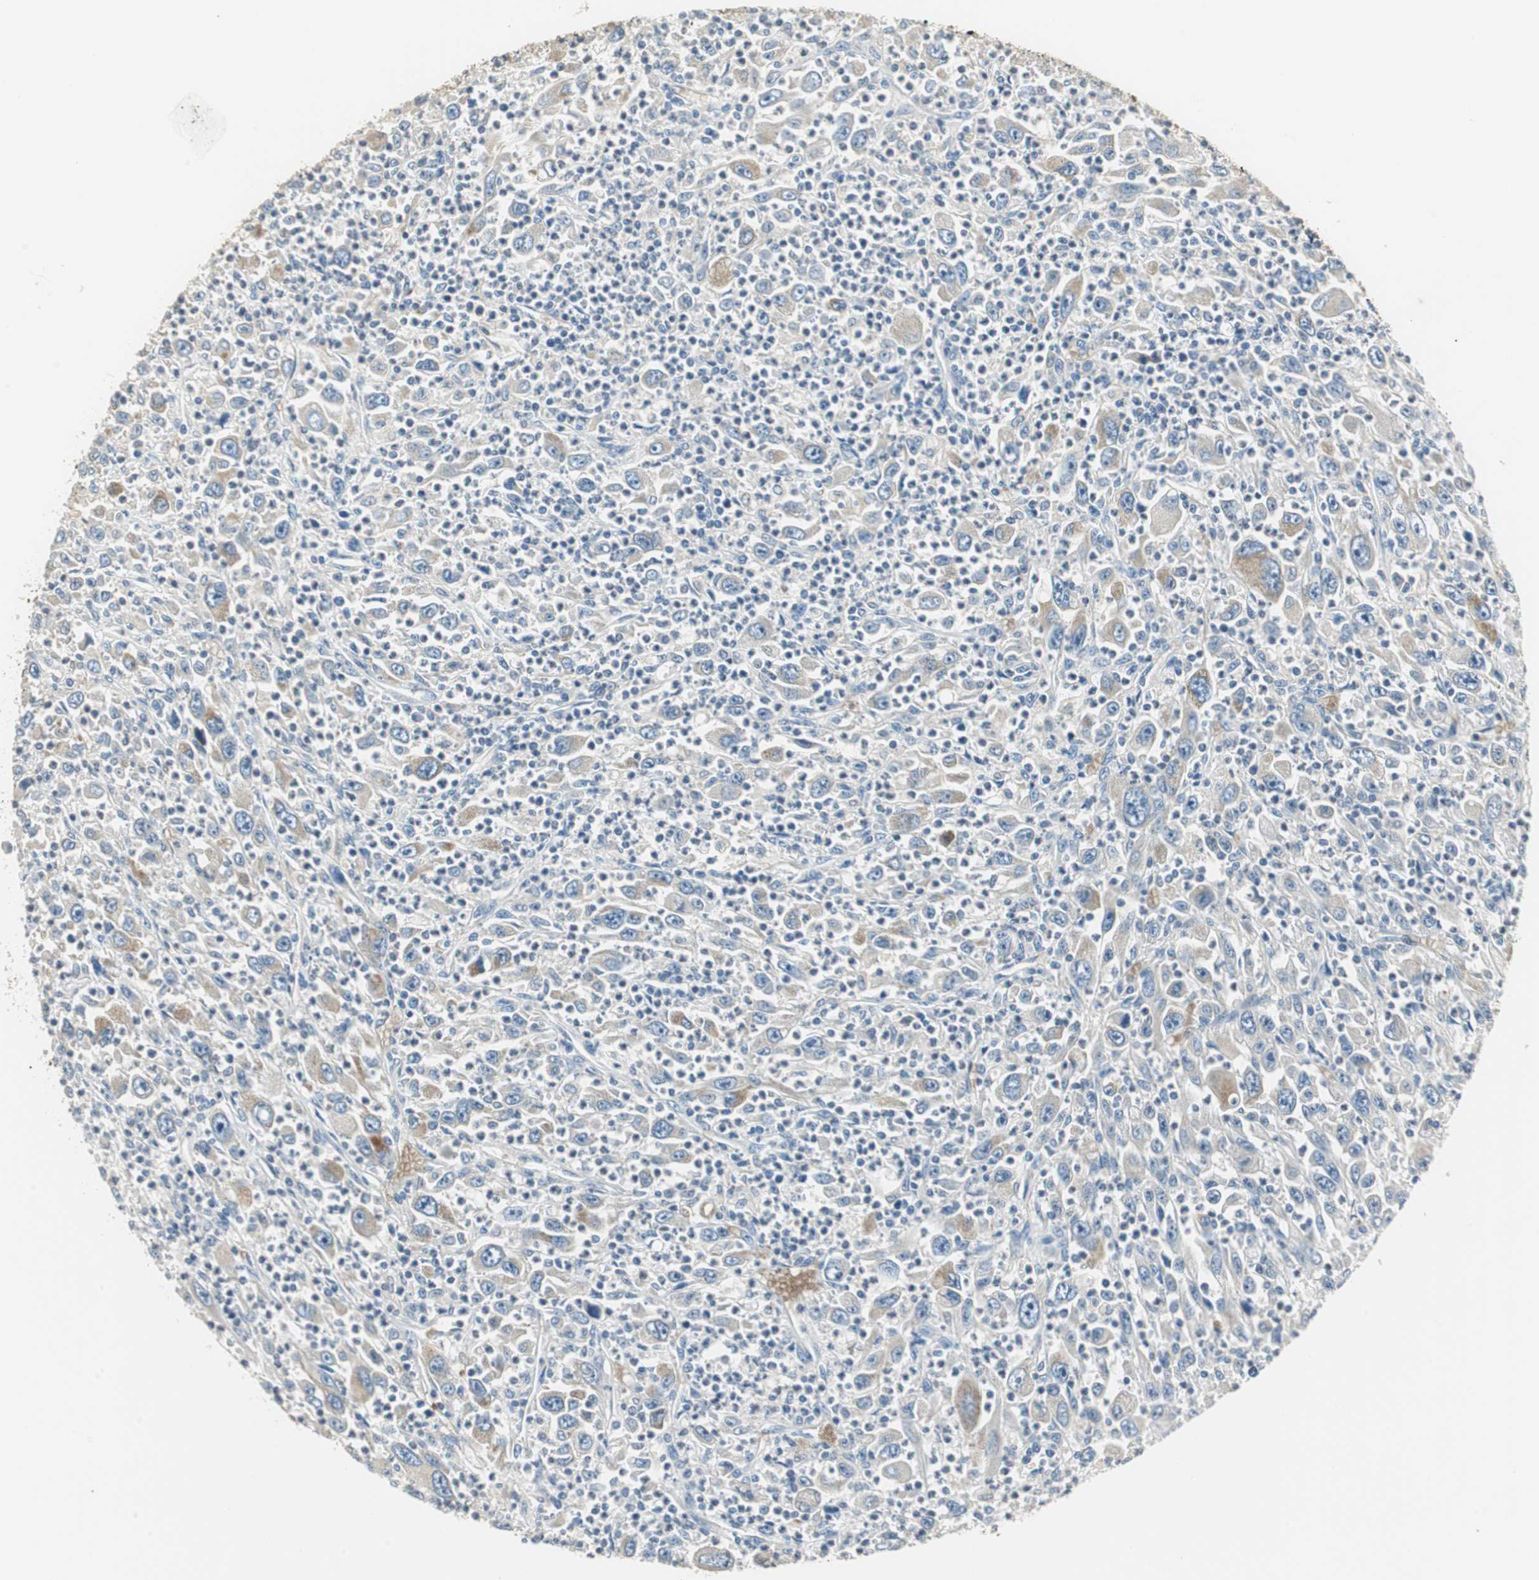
{"staining": {"intensity": "negative", "quantity": "none", "location": "none"}, "tissue": "melanoma", "cell_type": "Tumor cells", "image_type": "cancer", "snomed": [{"axis": "morphology", "description": "Malignant melanoma, Metastatic site"}, {"axis": "topography", "description": "Skin"}], "caption": "Immunohistochemistry image of malignant melanoma (metastatic site) stained for a protein (brown), which shows no positivity in tumor cells. The staining was performed using DAB (3,3'-diaminobenzidine) to visualize the protein expression in brown, while the nuclei were stained in blue with hematoxylin (Magnification: 20x).", "gene": "NIT1", "patient": {"sex": "female", "age": 56}}